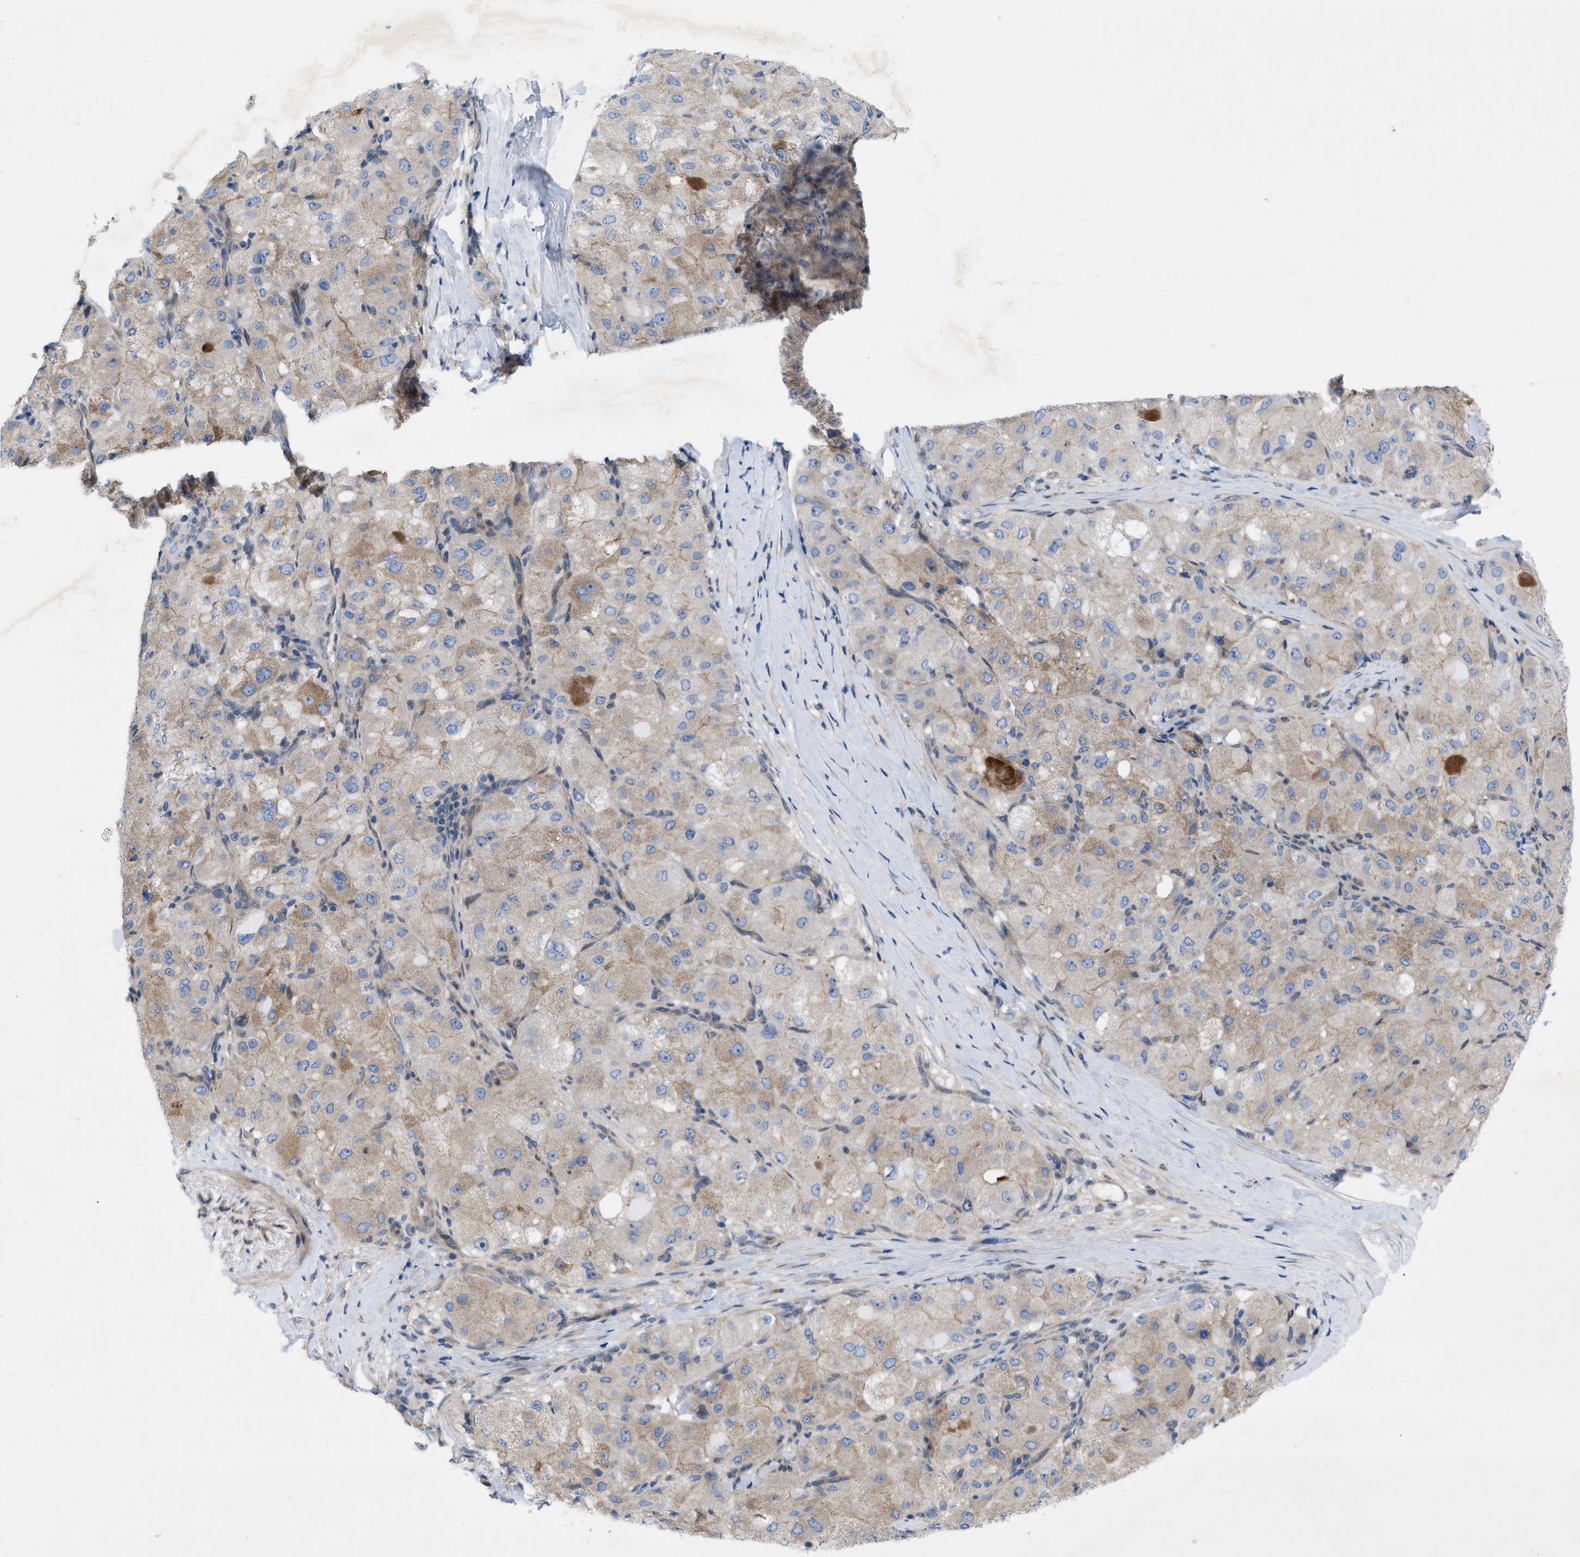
{"staining": {"intensity": "moderate", "quantity": ">75%", "location": "cytoplasmic/membranous"}, "tissue": "liver cancer", "cell_type": "Tumor cells", "image_type": "cancer", "snomed": [{"axis": "morphology", "description": "Carcinoma, Hepatocellular, NOS"}, {"axis": "topography", "description": "Liver"}], "caption": "The image demonstrates immunohistochemical staining of liver cancer (hepatocellular carcinoma). There is moderate cytoplasmic/membranous staining is present in approximately >75% of tumor cells.", "gene": "NDEL1", "patient": {"sex": "male", "age": 80}}